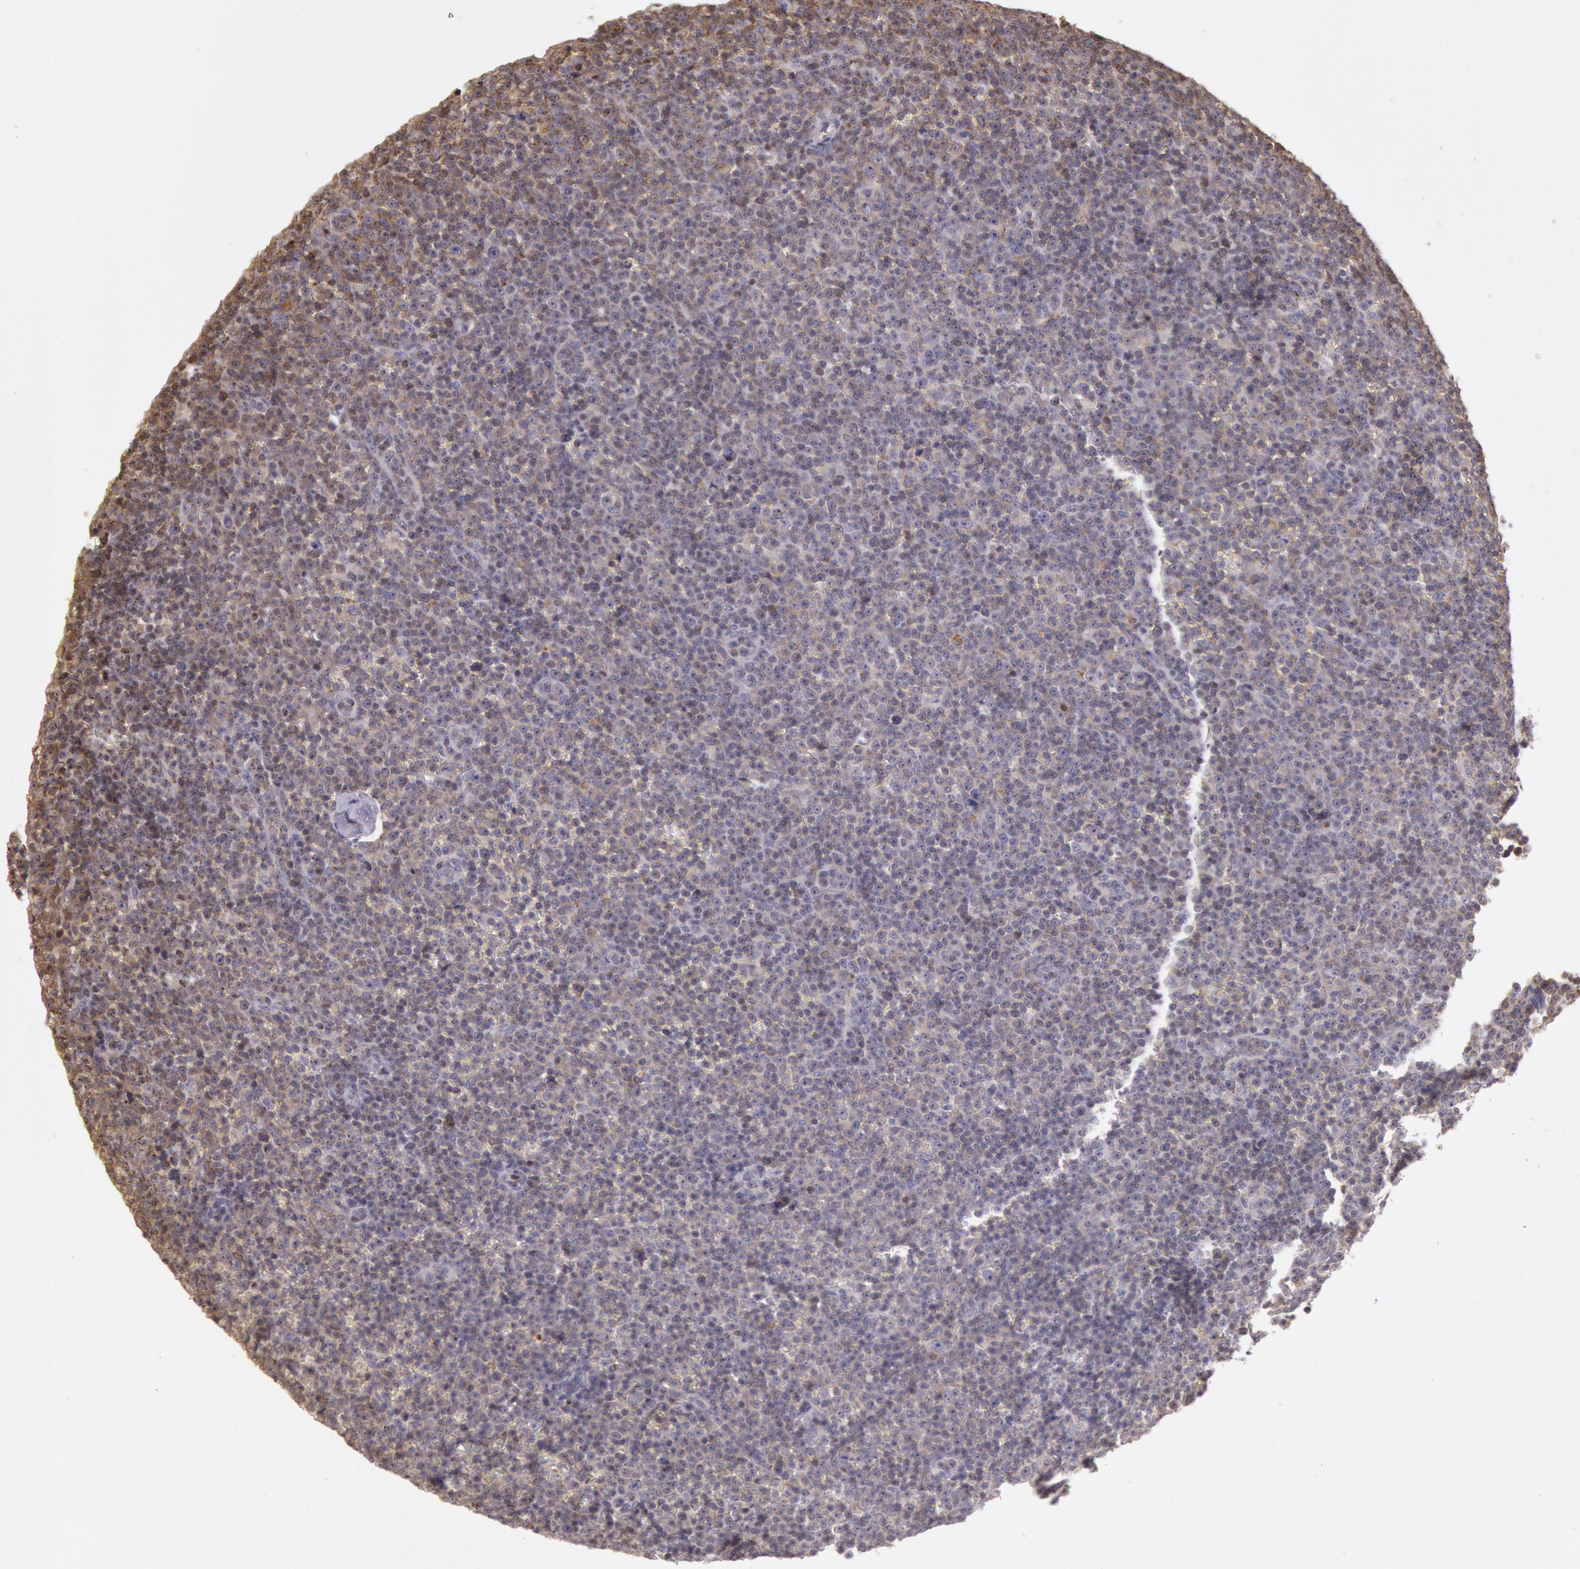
{"staining": {"intensity": "weak", "quantity": "25%-75%", "location": "cytoplasmic/membranous"}, "tissue": "lymphoma", "cell_type": "Tumor cells", "image_type": "cancer", "snomed": [{"axis": "morphology", "description": "Malignant lymphoma, non-Hodgkin's type, Low grade"}, {"axis": "topography", "description": "Lymph node"}], "caption": "Protein analysis of malignant lymphoma, non-Hodgkin's type (low-grade) tissue reveals weak cytoplasmic/membranous staining in about 25%-75% of tumor cells.", "gene": "HIF1A", "patient": {"sex": "male", "age": 50}}